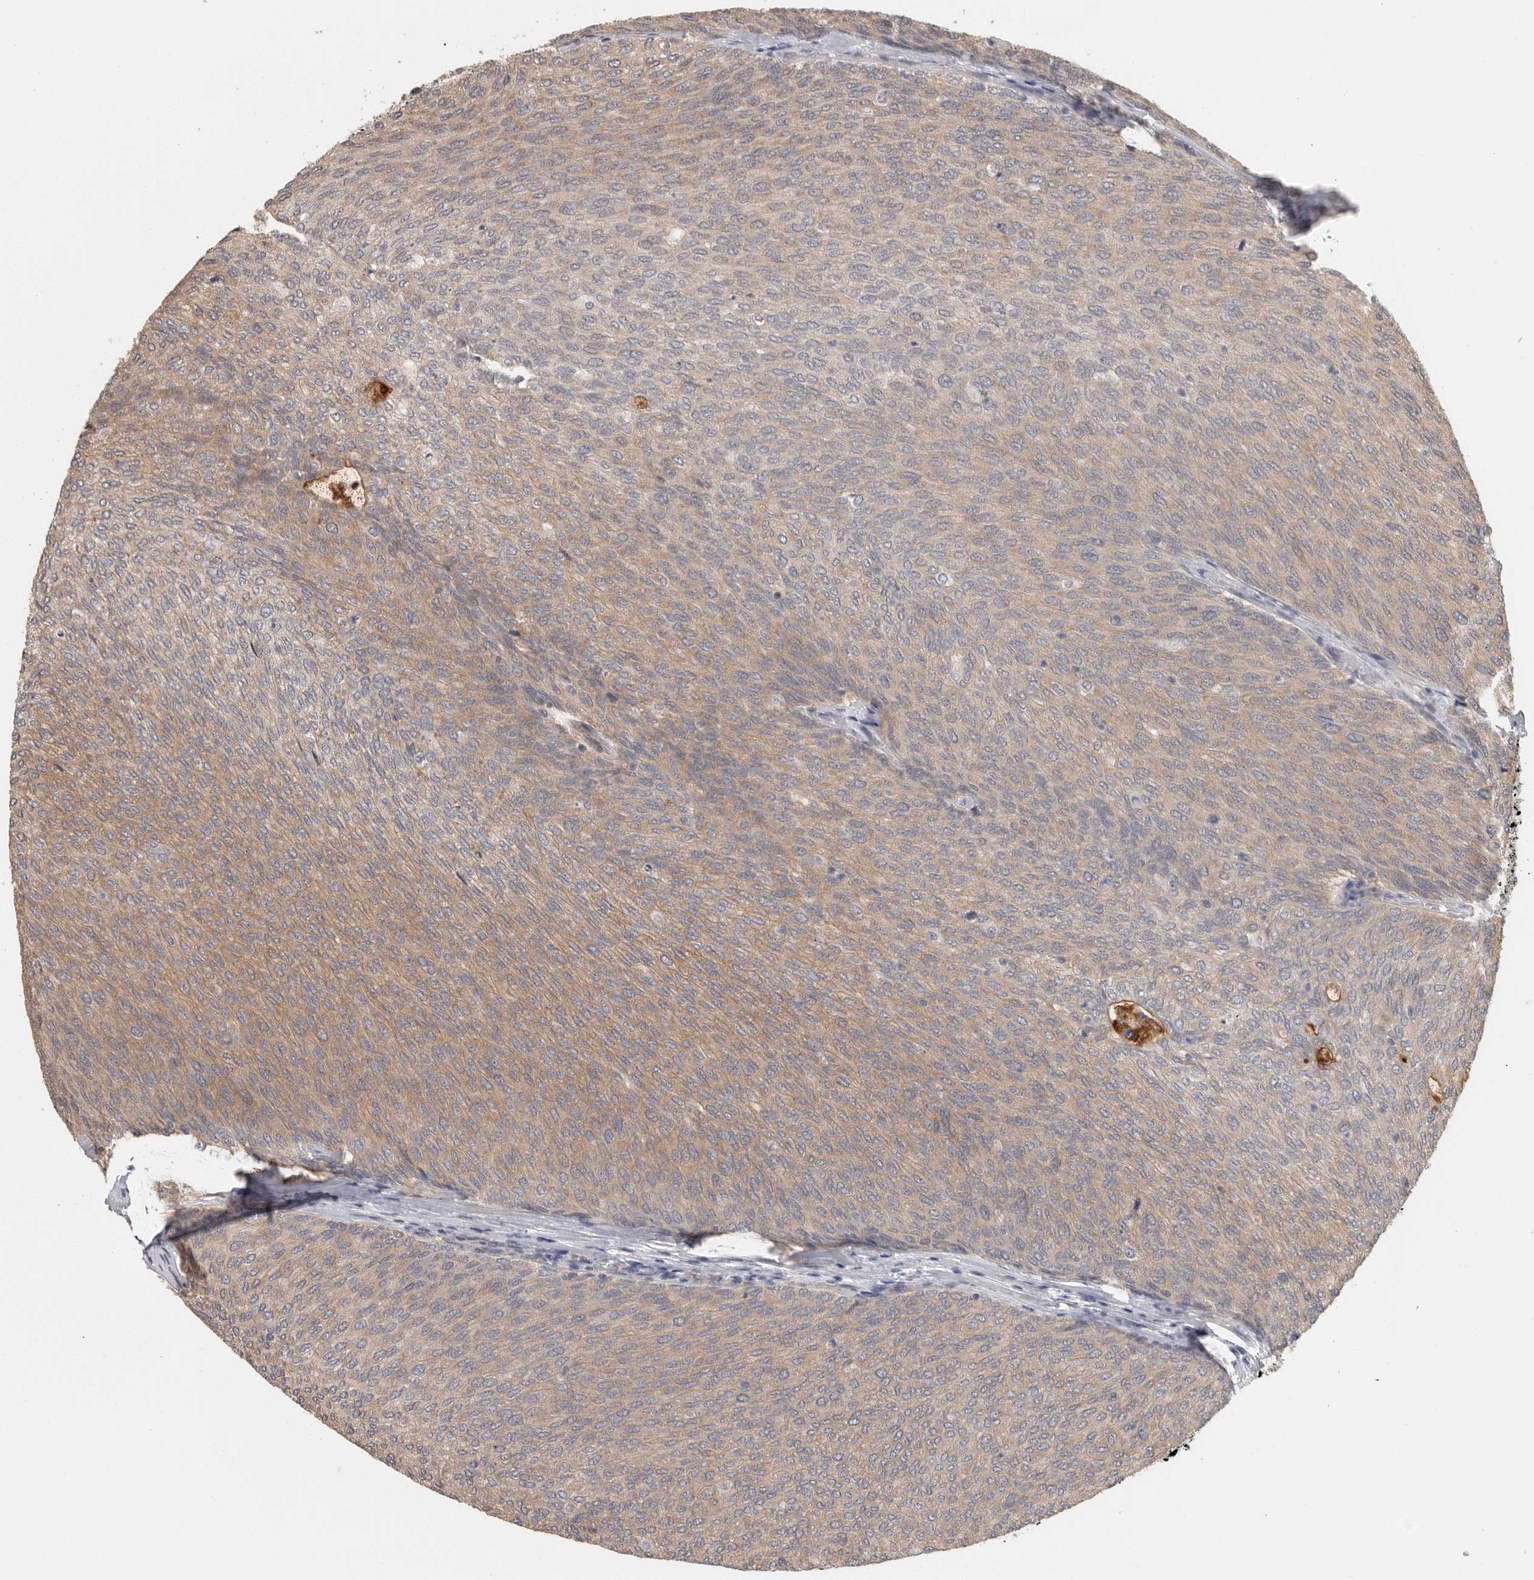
{"staining": {"intensity": "moderate", "quantity": "25%-75%", "location": "cytoplasmic/membranous"}, "tissue": "urothelial cancer", "cell_type": "Tumor cells", "image_type": "cancer", "snomed": [{"axis": "morphology", "description": "Urothelial carcinoma, Low grade"}, {"axis": "topography", "description": "Urinary bladder"}], "caption": "Human urothelial cancer stained for a protein (brown) displays moderate cytoplasmic/membranous positive expression in about 25%-75% of tumor cells.", "gene": "BAIAP2", "patient": {"sex": "female", "age": 79}}